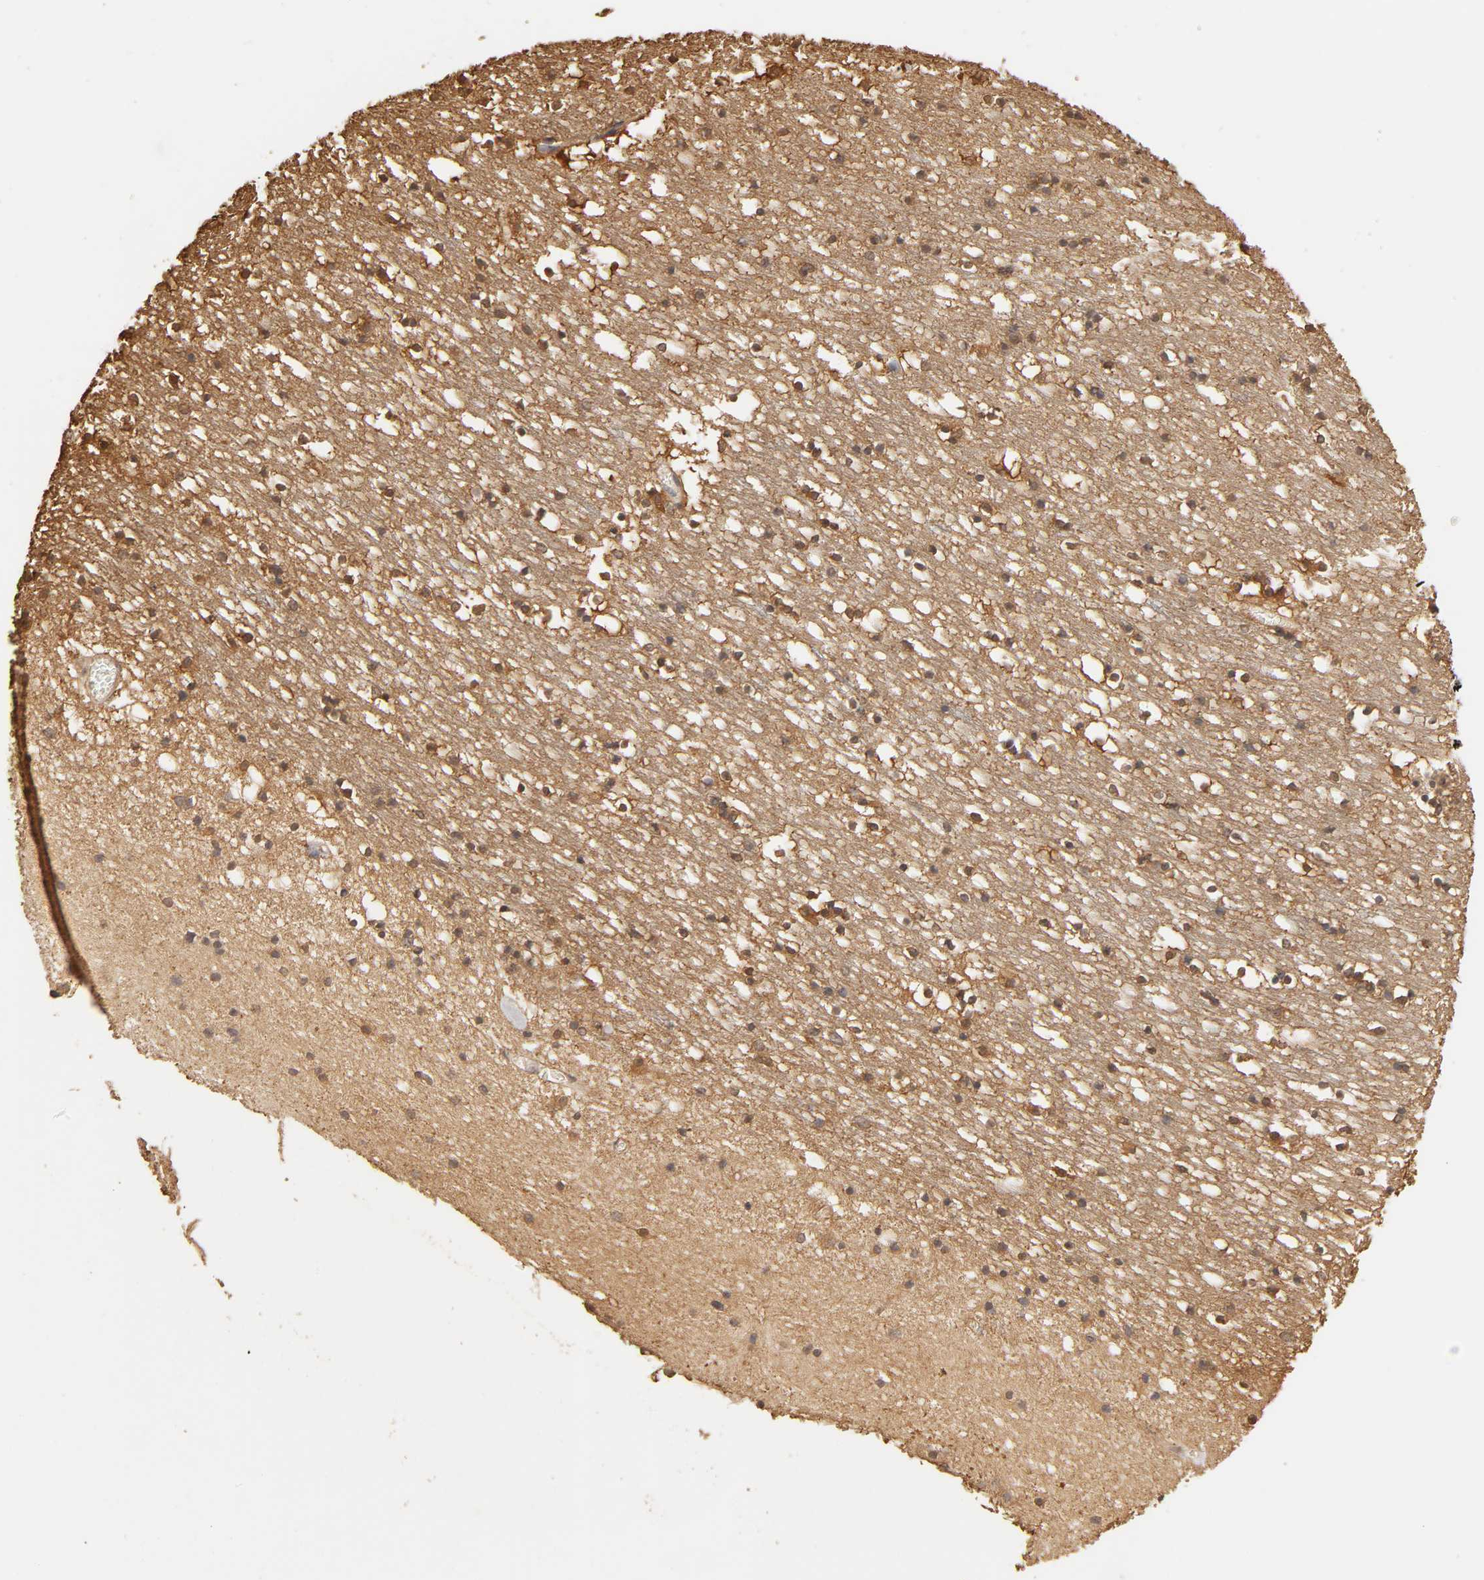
{"staining": {"intensity": "moderate", "quantity": "25%-75%", "location": "nuclear"}, "tissue": "caudate", "cell_type": "Glial cells", "image_type": "normal", "snomed": [{"axis": "morphology", "description": "Normal tissue, NOS"}, {"axis": "topography", "description": "Lateral ventricle wall"}], "caption": "Glial cells display medium levels of moderate nuclear positivity in about 25%-75% of cells in unremarkable human caudate. (DAB (3,3'-diaminobenzidine) IHC with brightfield microscopy, high magnification).", "gene": "VSIG4", "patient": {"sex": "male", "age": 45}}